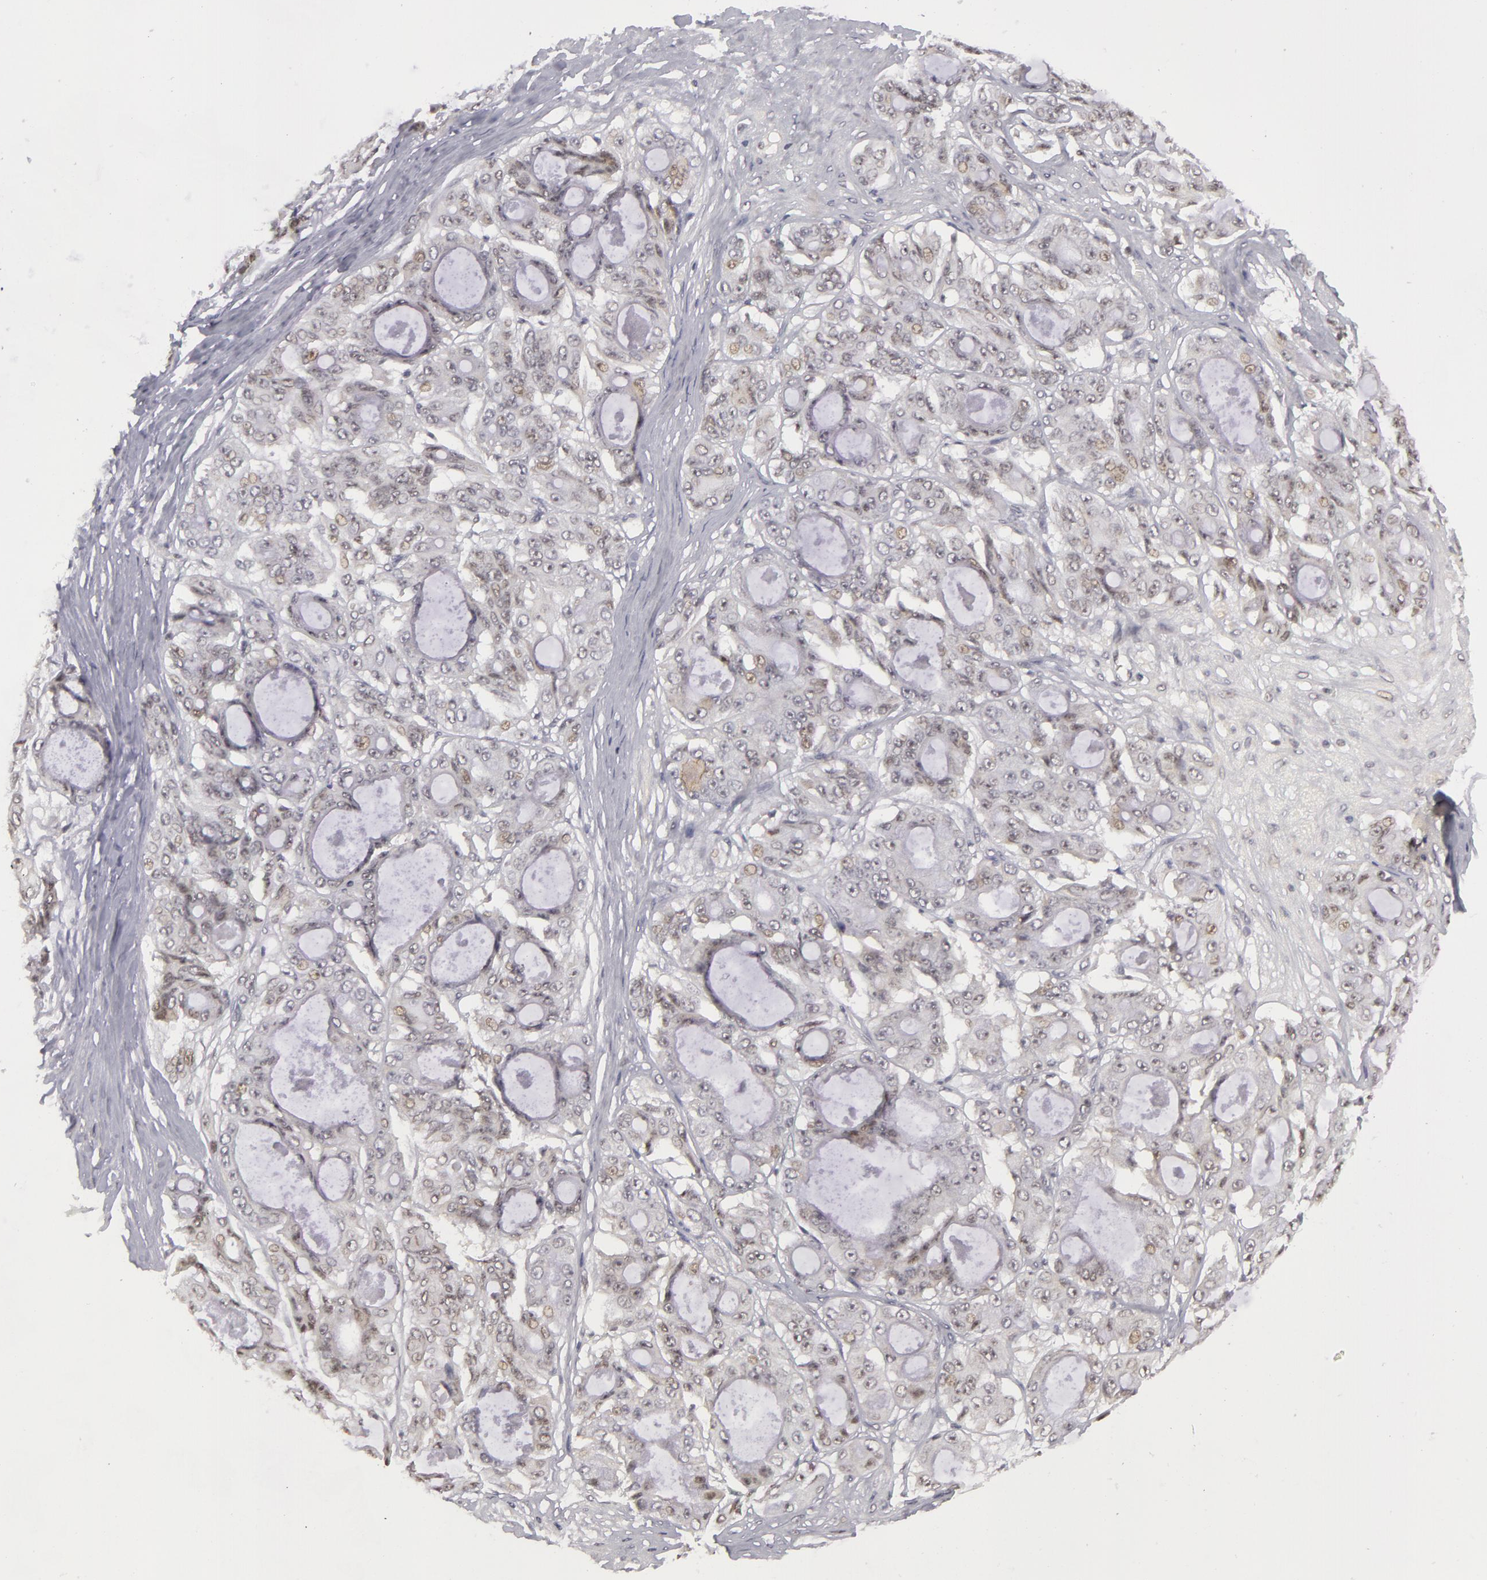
{"staining": {"intensity": "weak", "quantity": "<25%", "location": "nuclear"}, "tissue": "ovarian cancer", "cell_type": "Tumor cells", "image_type": "cancer", "snomed": [{"axis": "morphology", "description": "Carcinoma, endometroid"}, {"axis": "topography", "description": "Ovary"}], "caption": "High magnification brightfield microscopy of ovarian endometroid carcinoma stained with DAB (brown) and counterstained with hematoxylin (blue): tumor cells show no significant positivity. The staining was performed using DAB (3,3'-diaminobenzidine) to visualize the protein expression in brown, while the nuclei were stained in blue with hematoxylin (Magnification: 20x).", "gene": "RRP7A", "patient": {"sex": "female", "age": 61}}